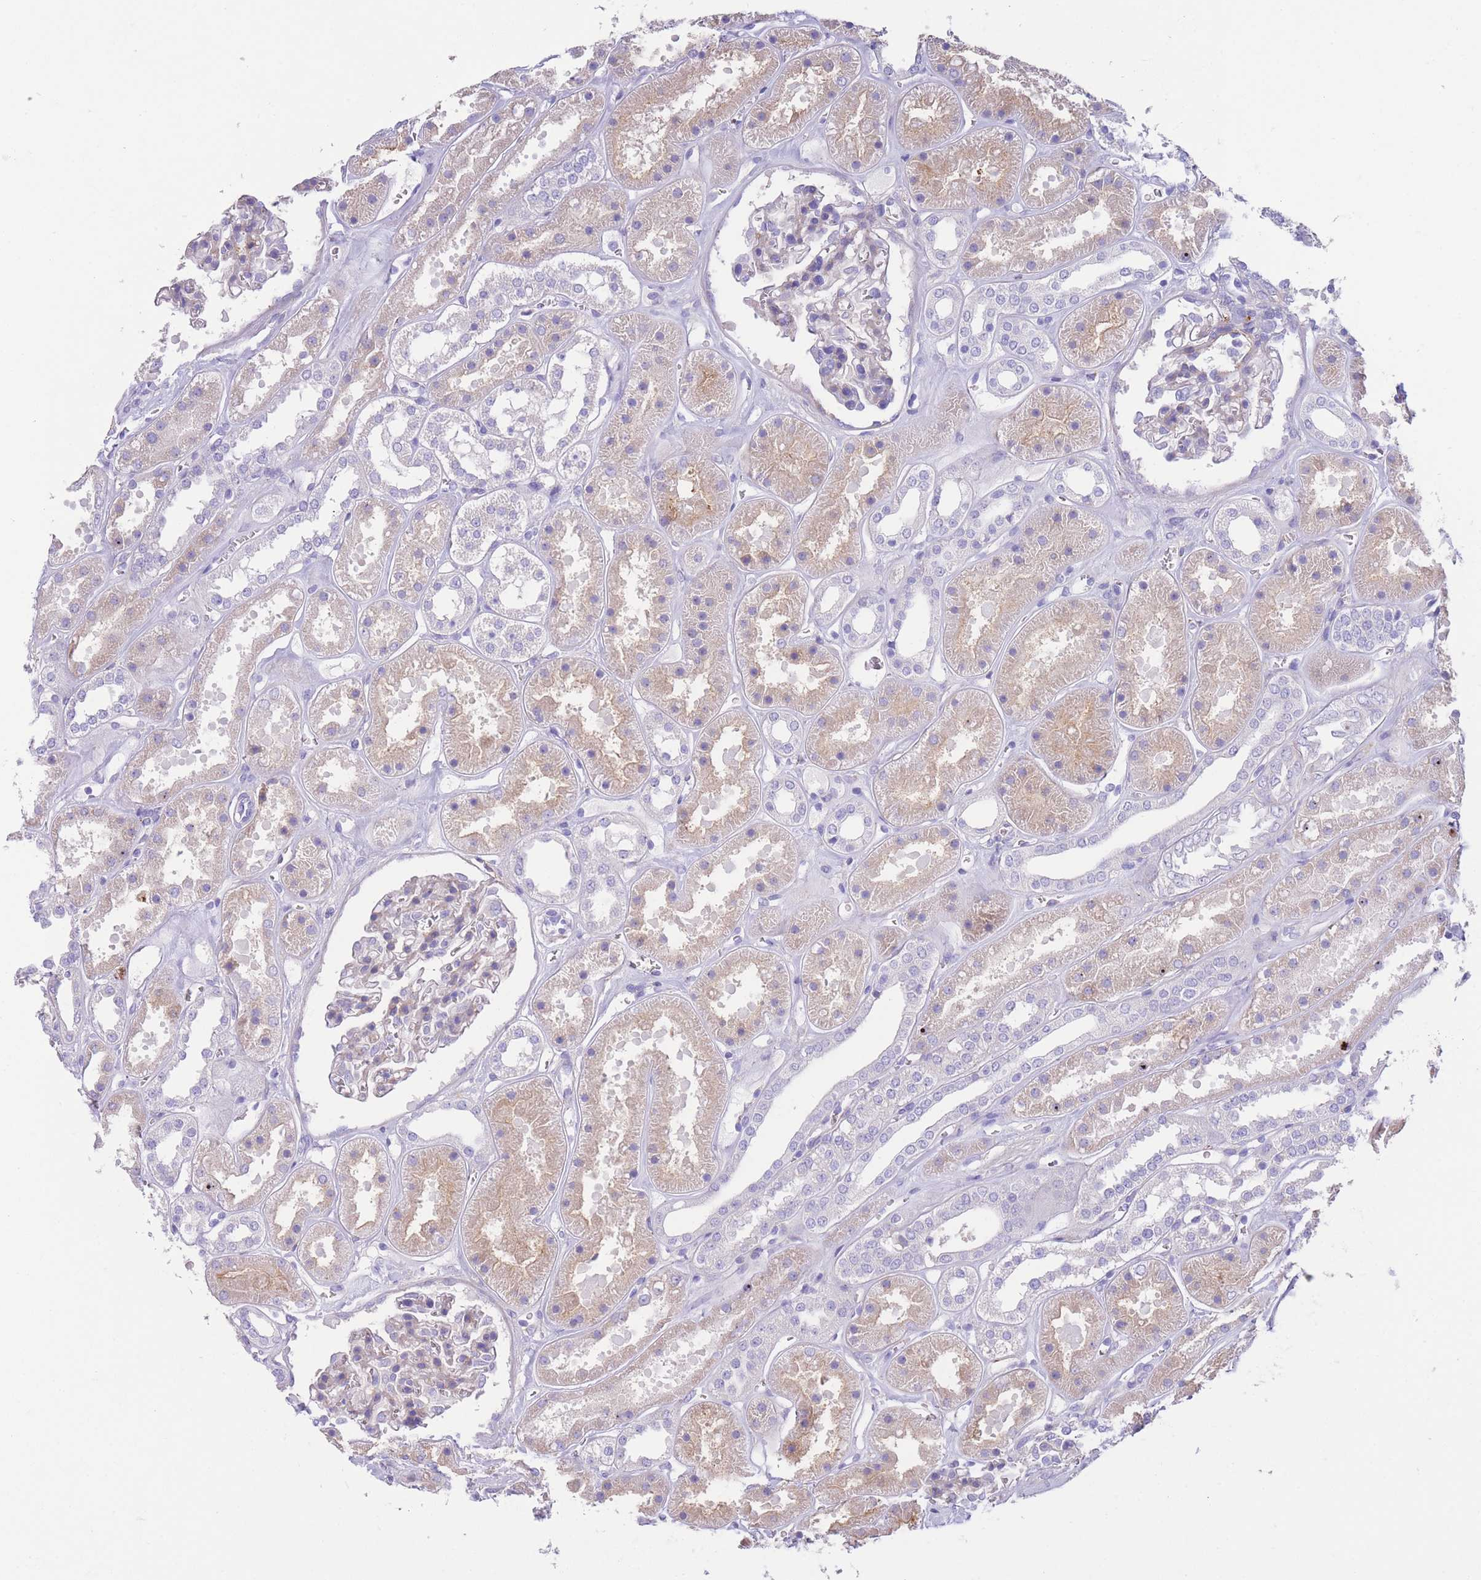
{"staining": {"intensity": "negative", "quantity": "none", "location": "none"}, "tissue": "kidney", "cell_type": "Cells in glomeruli", "image_type": "normal", "snomed": [{"axis": "morphology", "description": "Normal tissue, NOS"}, {"axis": "topography", "description": "Kidney"}], "caption": "Immunohistochemistry micrograph of unremarkable kidney: human kidney stained with DAB (3,3'-diaminobenzidine) displays no significant protein expression in cells in glomeruli. The staining was performed using DAB to visualize the protein expression in brown, while the nuclei were stained in blue with hematoxylin (Magnification: 20x).", "gene": "DET1", "patient": {"sex": "female", "age": 41}}